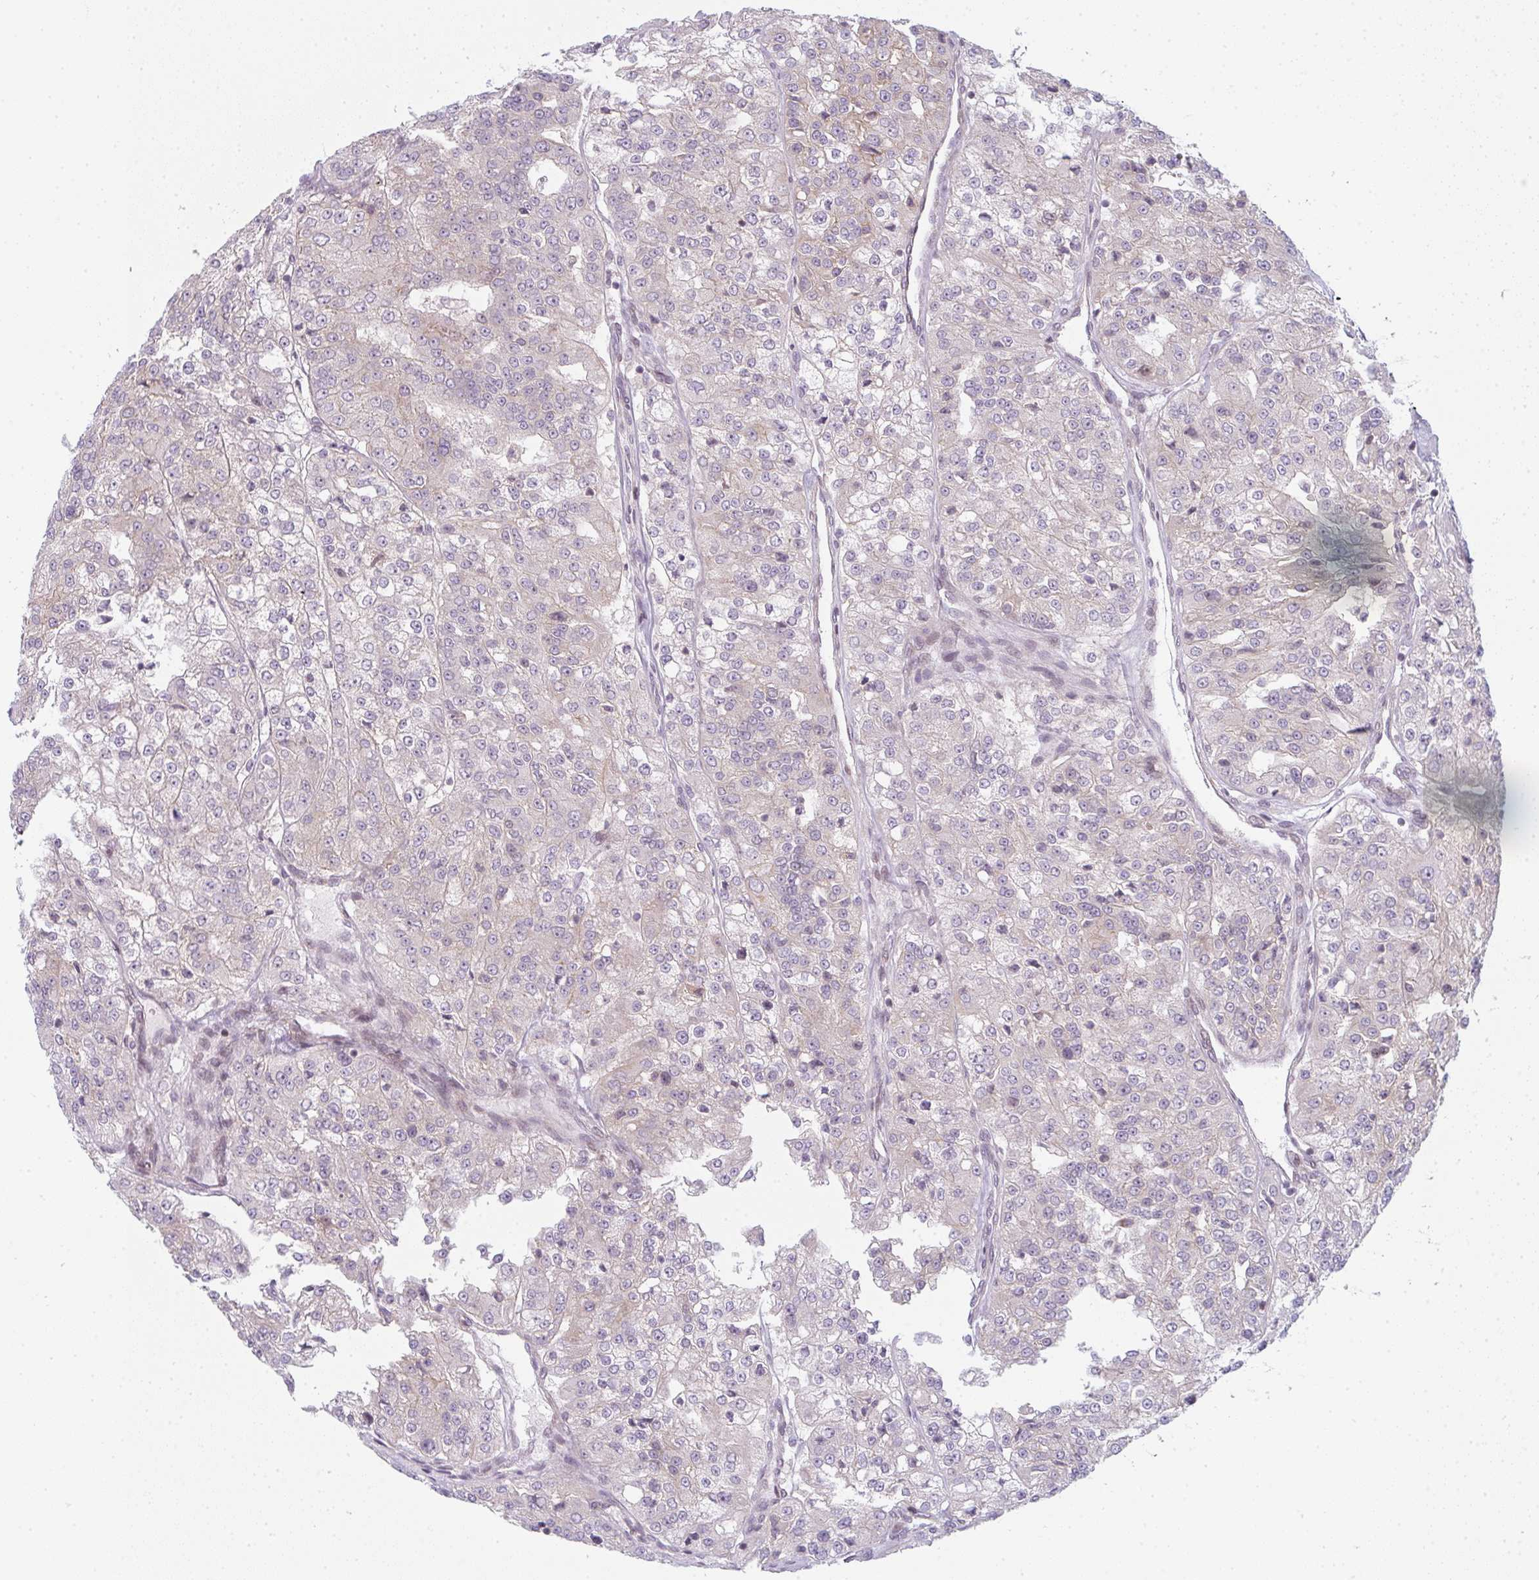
{"staining": {"intensity": "weak", "quantity": "<25%", "location": "cytoplasmic/membranous"}, "tissue": "renal cancer", "cell_type": "Tumor cells", "image_type": "cancer", "snomed": [{"axis": "morphology", "description": "Adenocarcinoma, NOS"}, {"axis": "topography", "description": "Kidney"}], "caption": "Image shows no significant protein staining in tumor cells of adenocarcinoma (renal).", "gene": "TMEM237", "patient": {"sex": "female", "age": 63}}